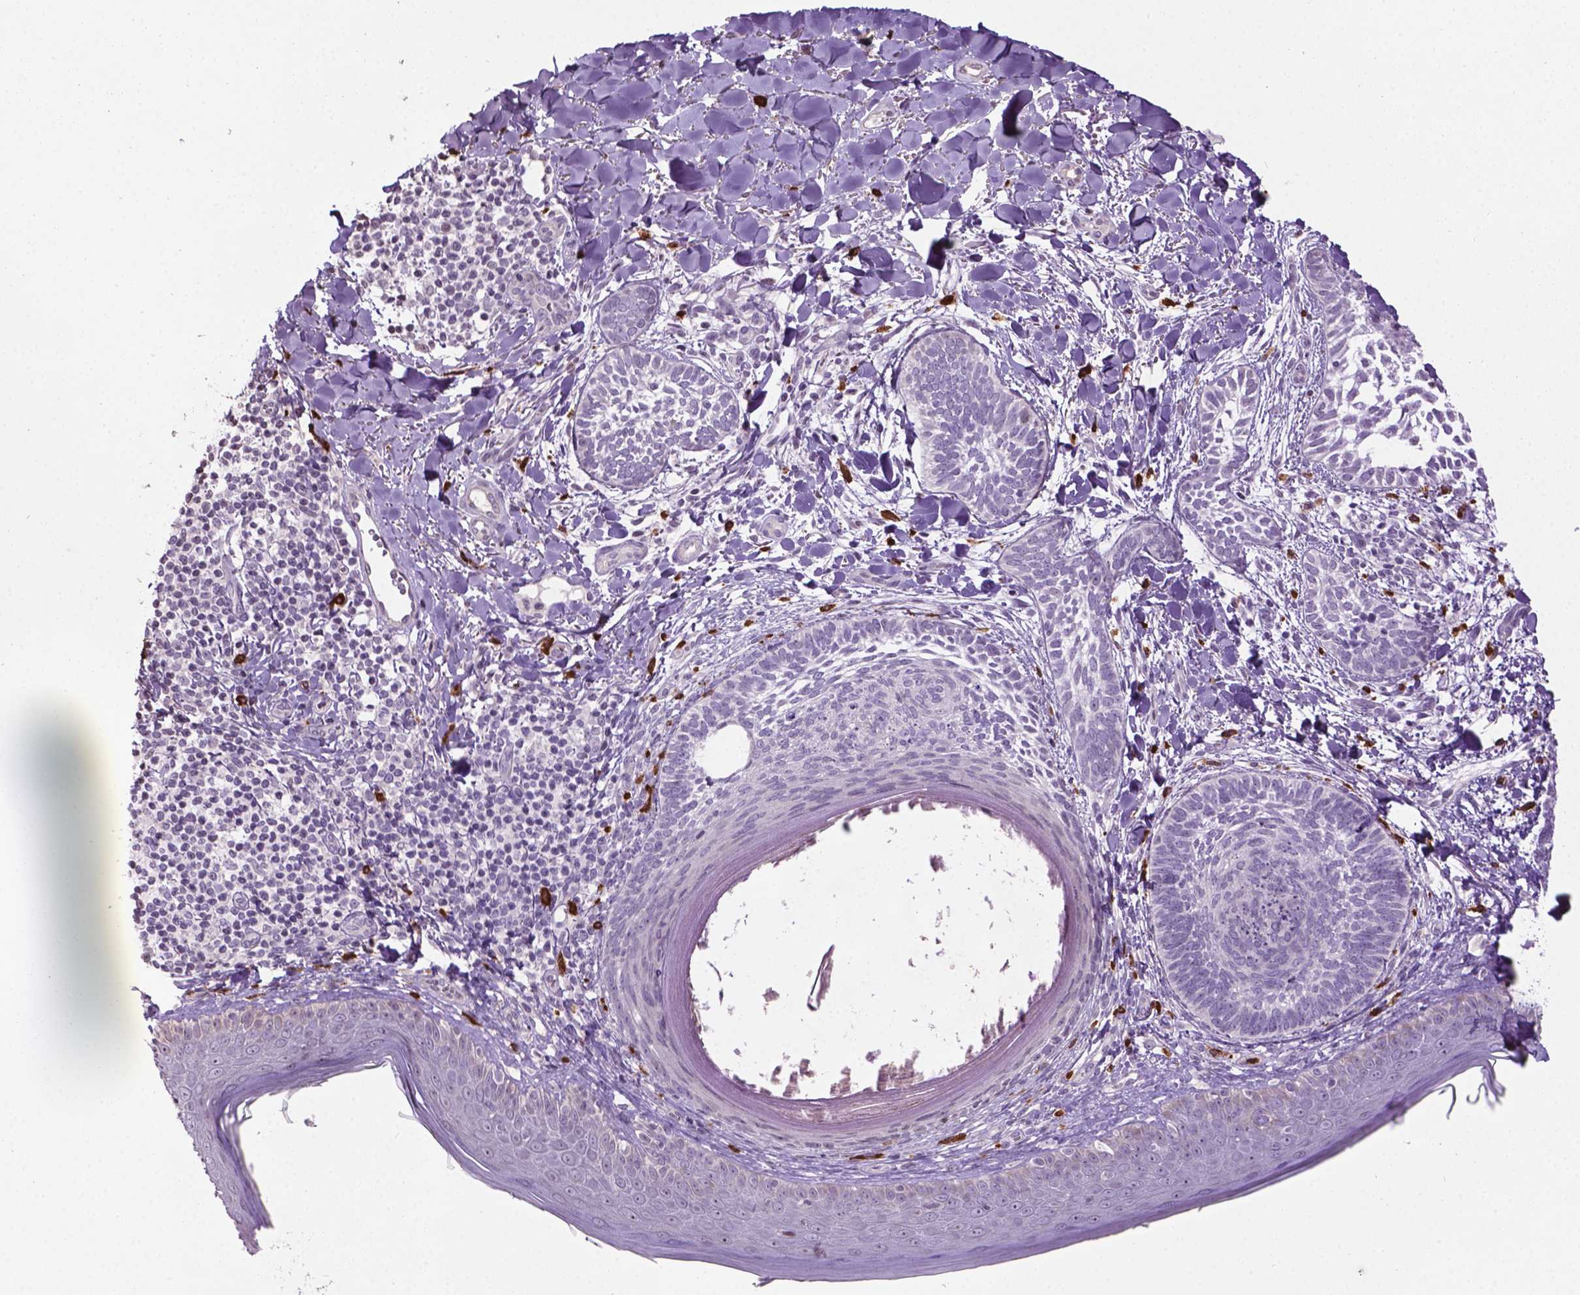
{"staining": {"intensity": "negative", "quantity": "none", "location": "none"}, "tissue": "skin cancer", "cell_type": "Tumor cells", "image_type": "cancer", "snomed": [{"axis": "morphology", "description": "Normal tissue, NOS"}, {"axis": "morphology", "description": "Basal cell carcinoma"}, {"axis": "topography", "description": "Skin"}], "caption": "Skin cancer (basal cell carcinoma) stained for a protein using immunohistochemistry shows no staining tumor cells.", "gene": "NTNG2", "patient": {"sex": "male", "age": 46}}